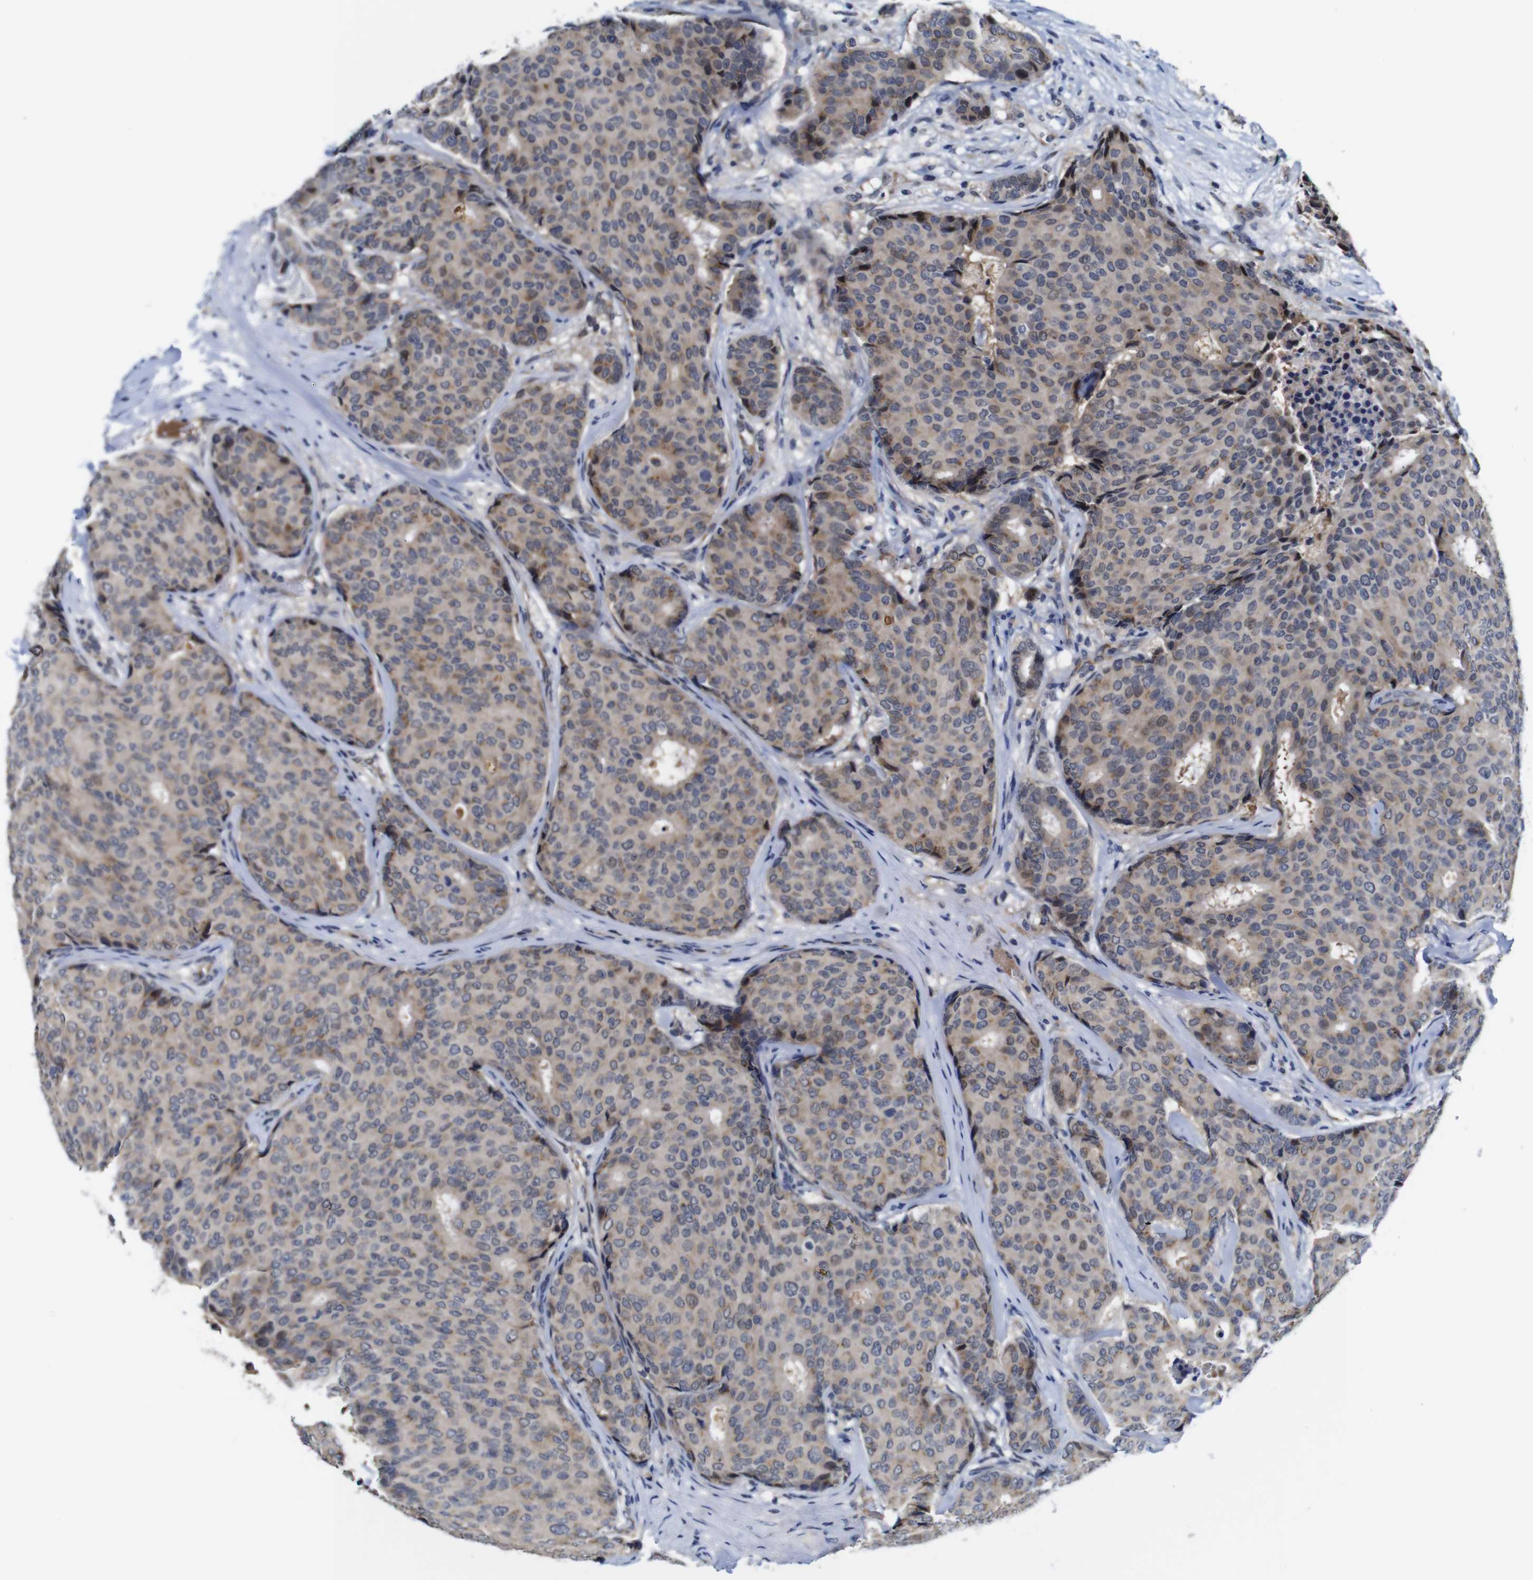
{"staining": {"intensity": "weak", "quantity": ">75%", "location": "cytoplasmic/membranous"}, "tissue": "breast cancer", "cell_type": "Tumor cells", "image_type": "cancer", "snomed": [{"axis": "morphology", "description": "Duct carcinoma"}, {"axis": "topography", "description": "Breast"}], "caption": "Immunohistochemical staining of breast cancer exhibits weak cytoplasmic/membranous protein expression in approximately >75% of tumor cells.", "gene": "FURIN", "patient": {"sex": "female", "age": 75}}